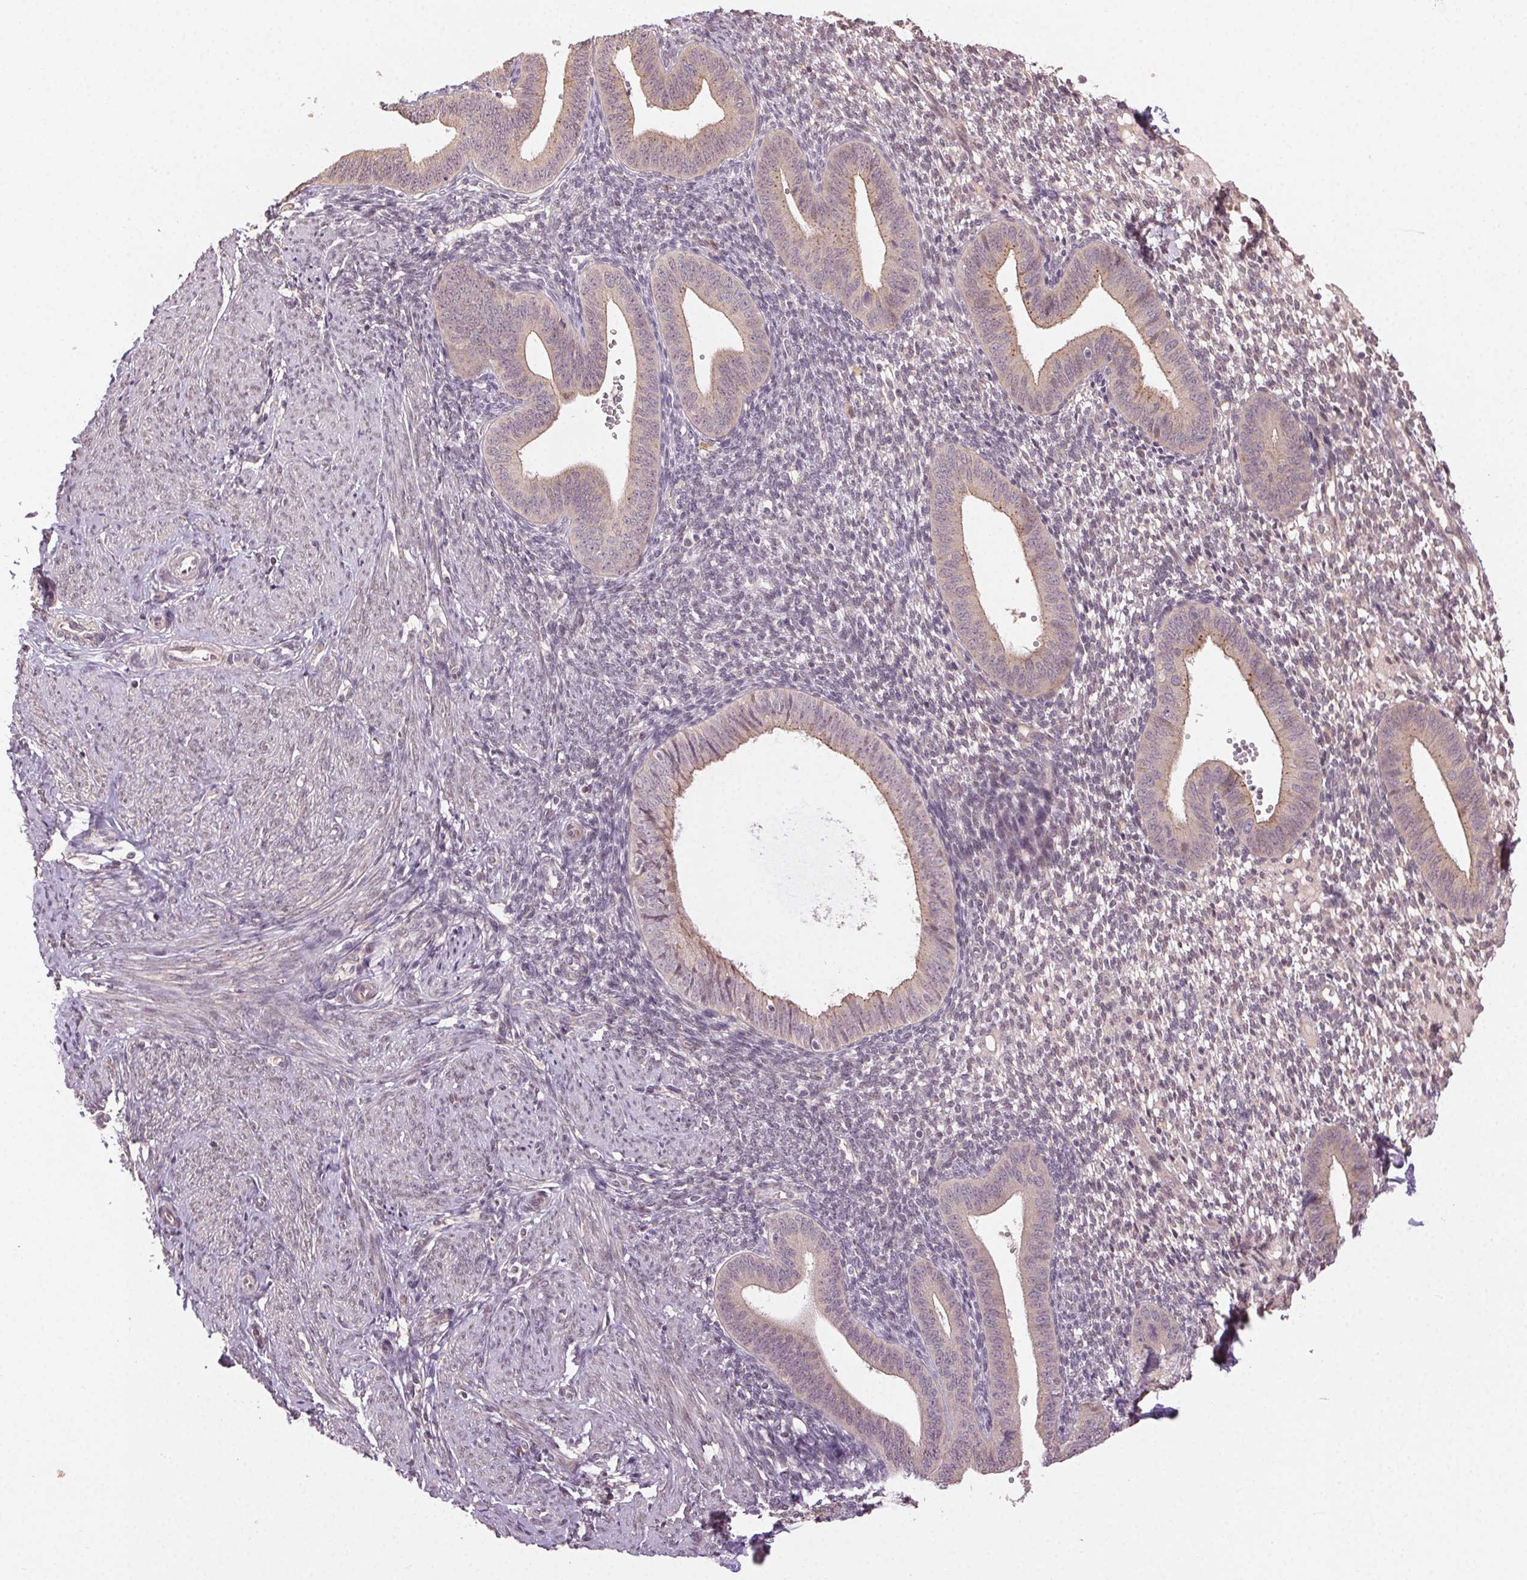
{"staining": {"intensity": "negative", "quantity": "none", "location": "none"}, "tissue": "endometrium", "cell_type": "Cells in endometrial stroma", "image_type": "normal", "snomed": [{"axis": "morphology", "description": "Normal tissue, NOS"}, {"axis": "topography", "description": "Endometrium"}], "caption": "The photomicrograph reveals no significant positivity in cells in endometrial stroma of endometrium. Brightfield microscopy of IHC stained with DAB (3,3'-diaminobenzidine) (brown) and hematoxylin (blue), captured at high magnification.", "gene": "ATP1B3", "patient": {"sex": "female", "age": 40}}